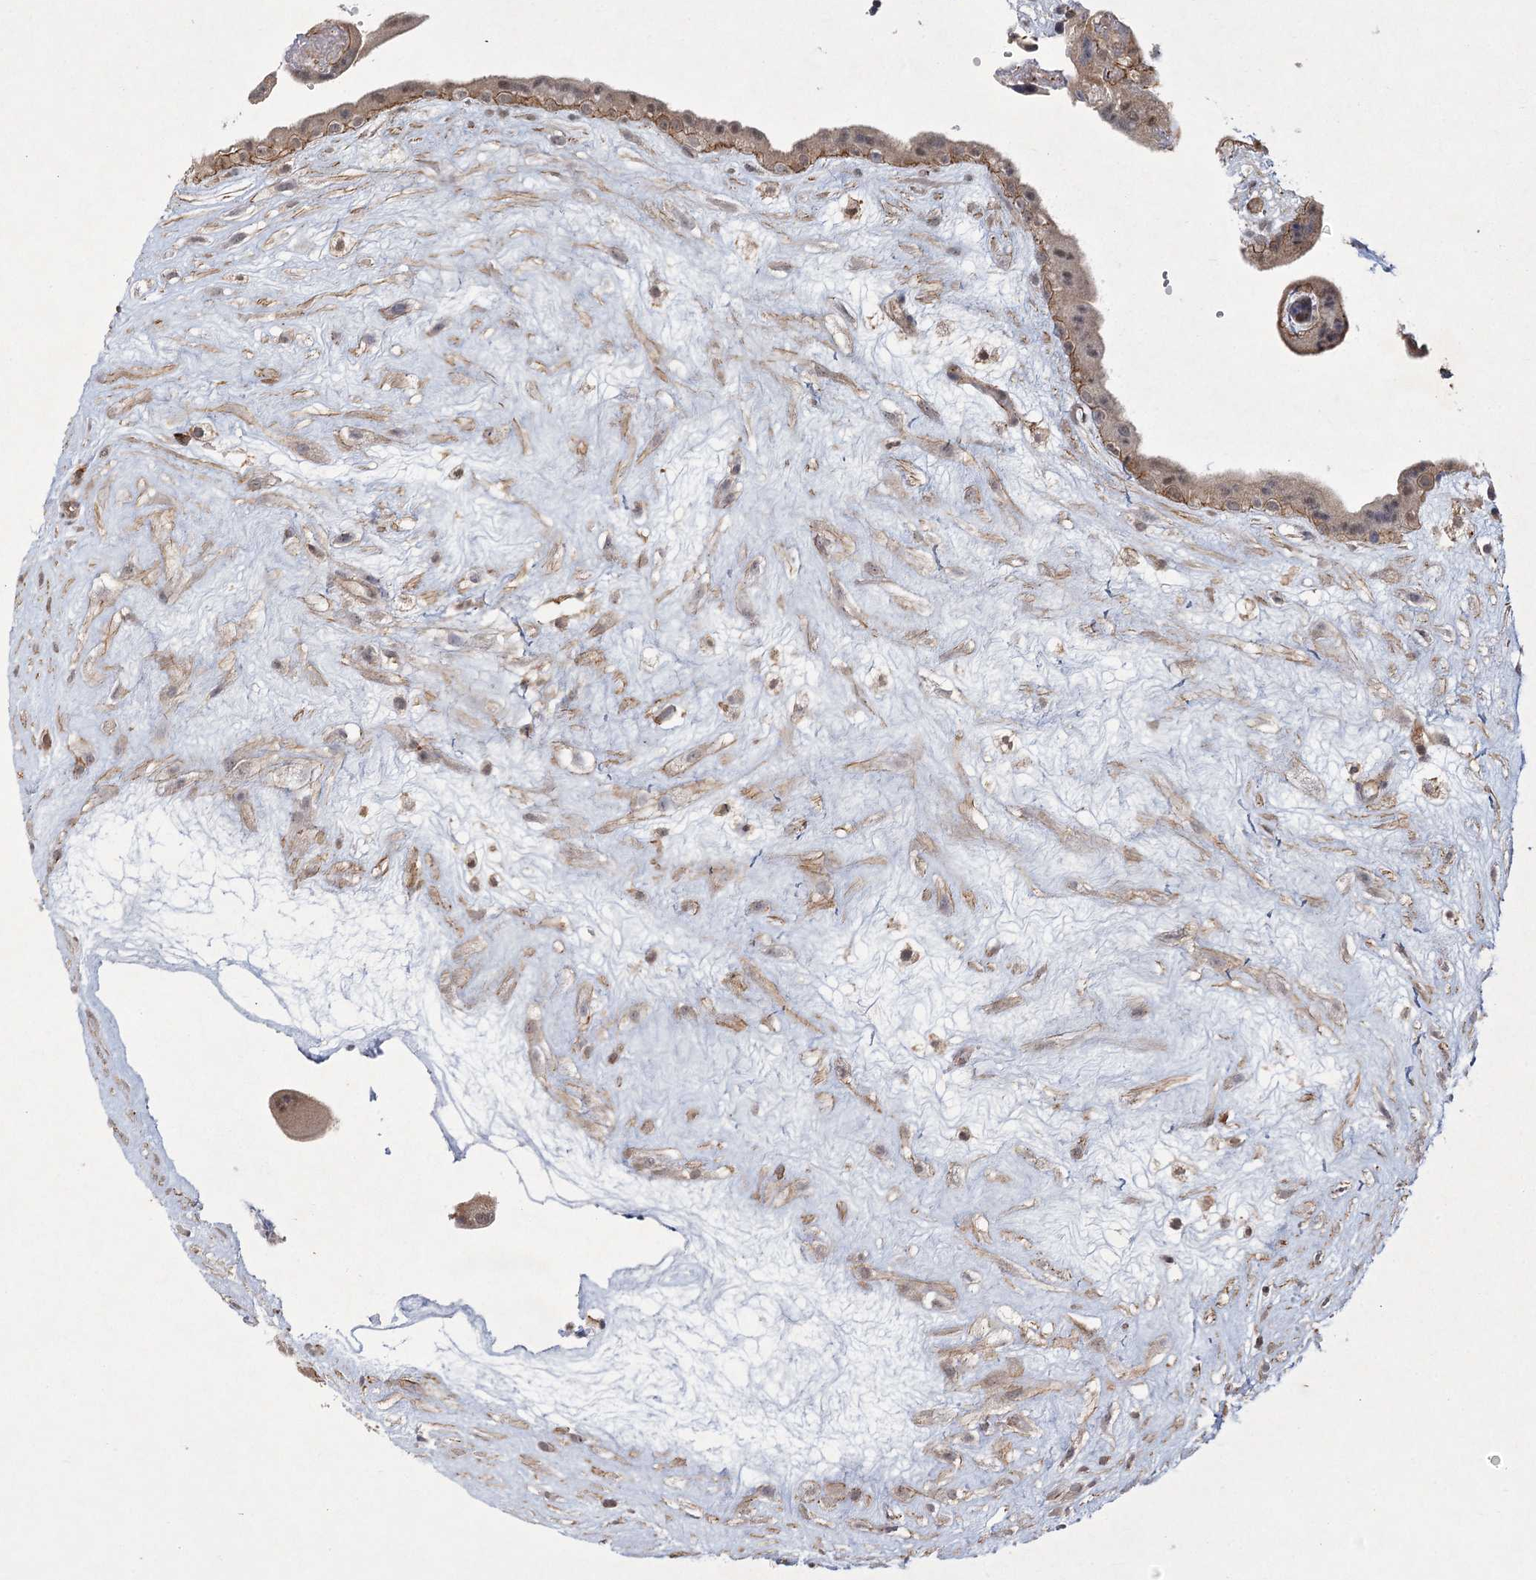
{"staining": {"intensity": "moderate", "quantity": "25%-75%", "location": "cytoplasmic/membranous"}, "tissue": "placenta", "cell_type": "Trophoblastic cells", "image_type": "normal", "snomed": [{"axis": "morphology", "description": "Normal tissue, NOS"}, {"axis": "topography", "description": "Placenta"}], "caption": "A brown stain shows moderate cytoplasmic/membranous positivity of a protein in trophoblastic cells of normal human placenta. (IHC, brightfield microscopy, high magnification).", "gene": "MEPE", "patient": {"sex": "female", "age": 18}}